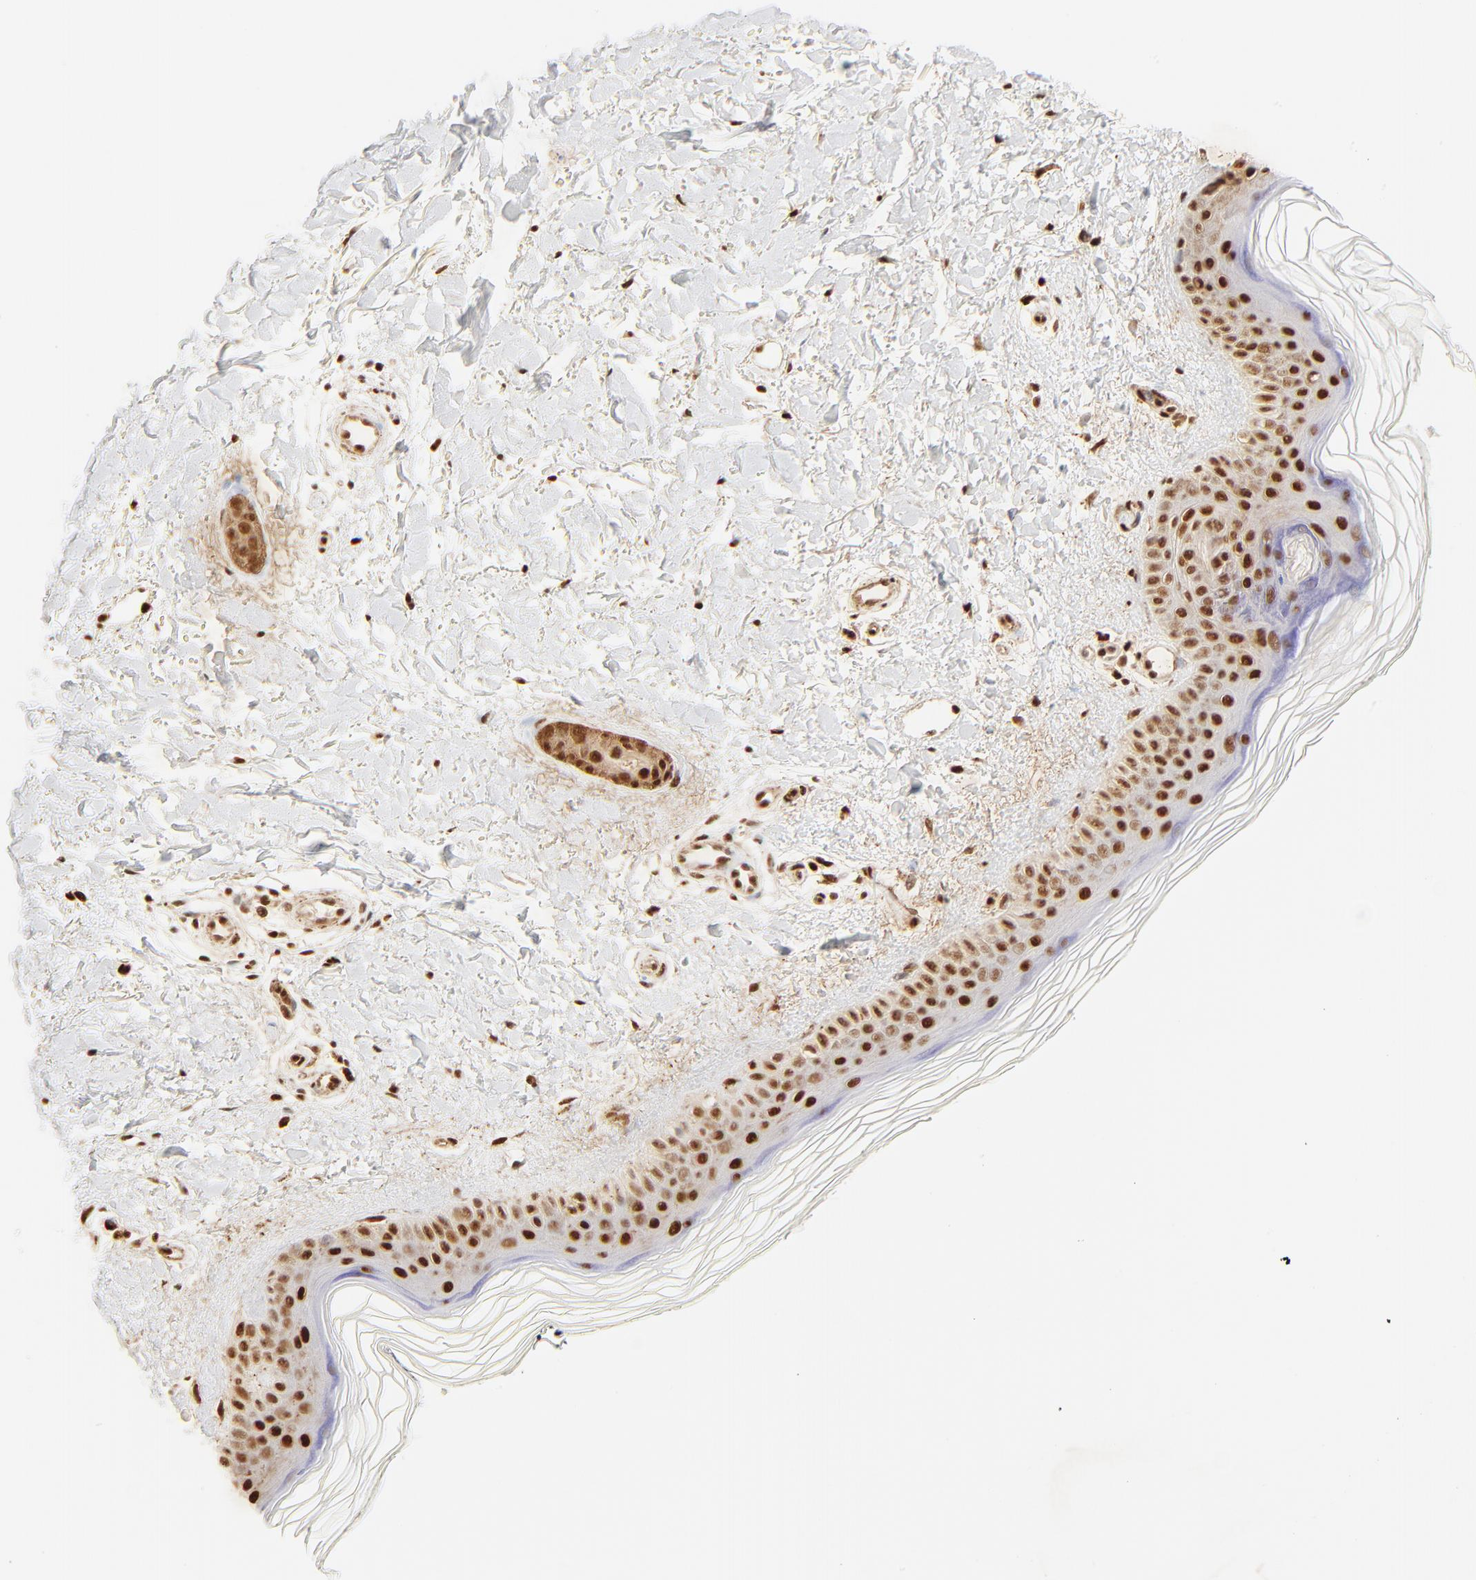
{"staining": {"intensity": "strong", "quantity": ">75%", "location": "nuclear"}, "tissue": "skin", "cell_type": "Fibroblasts", "image_type": "normal", "snomed": [{"axis": "morphology", "description": "Normal tissue, NOS"}, {"axis": "topography", "description": "Skin"}], "caption": "This histopathology image displays immunohistochemistry staining of benign human skin, with high strong nuclear expression in about >75% of fibroblasts.", "gene": "FAM50A", "patient": {"sex": "female", "age": 19}}